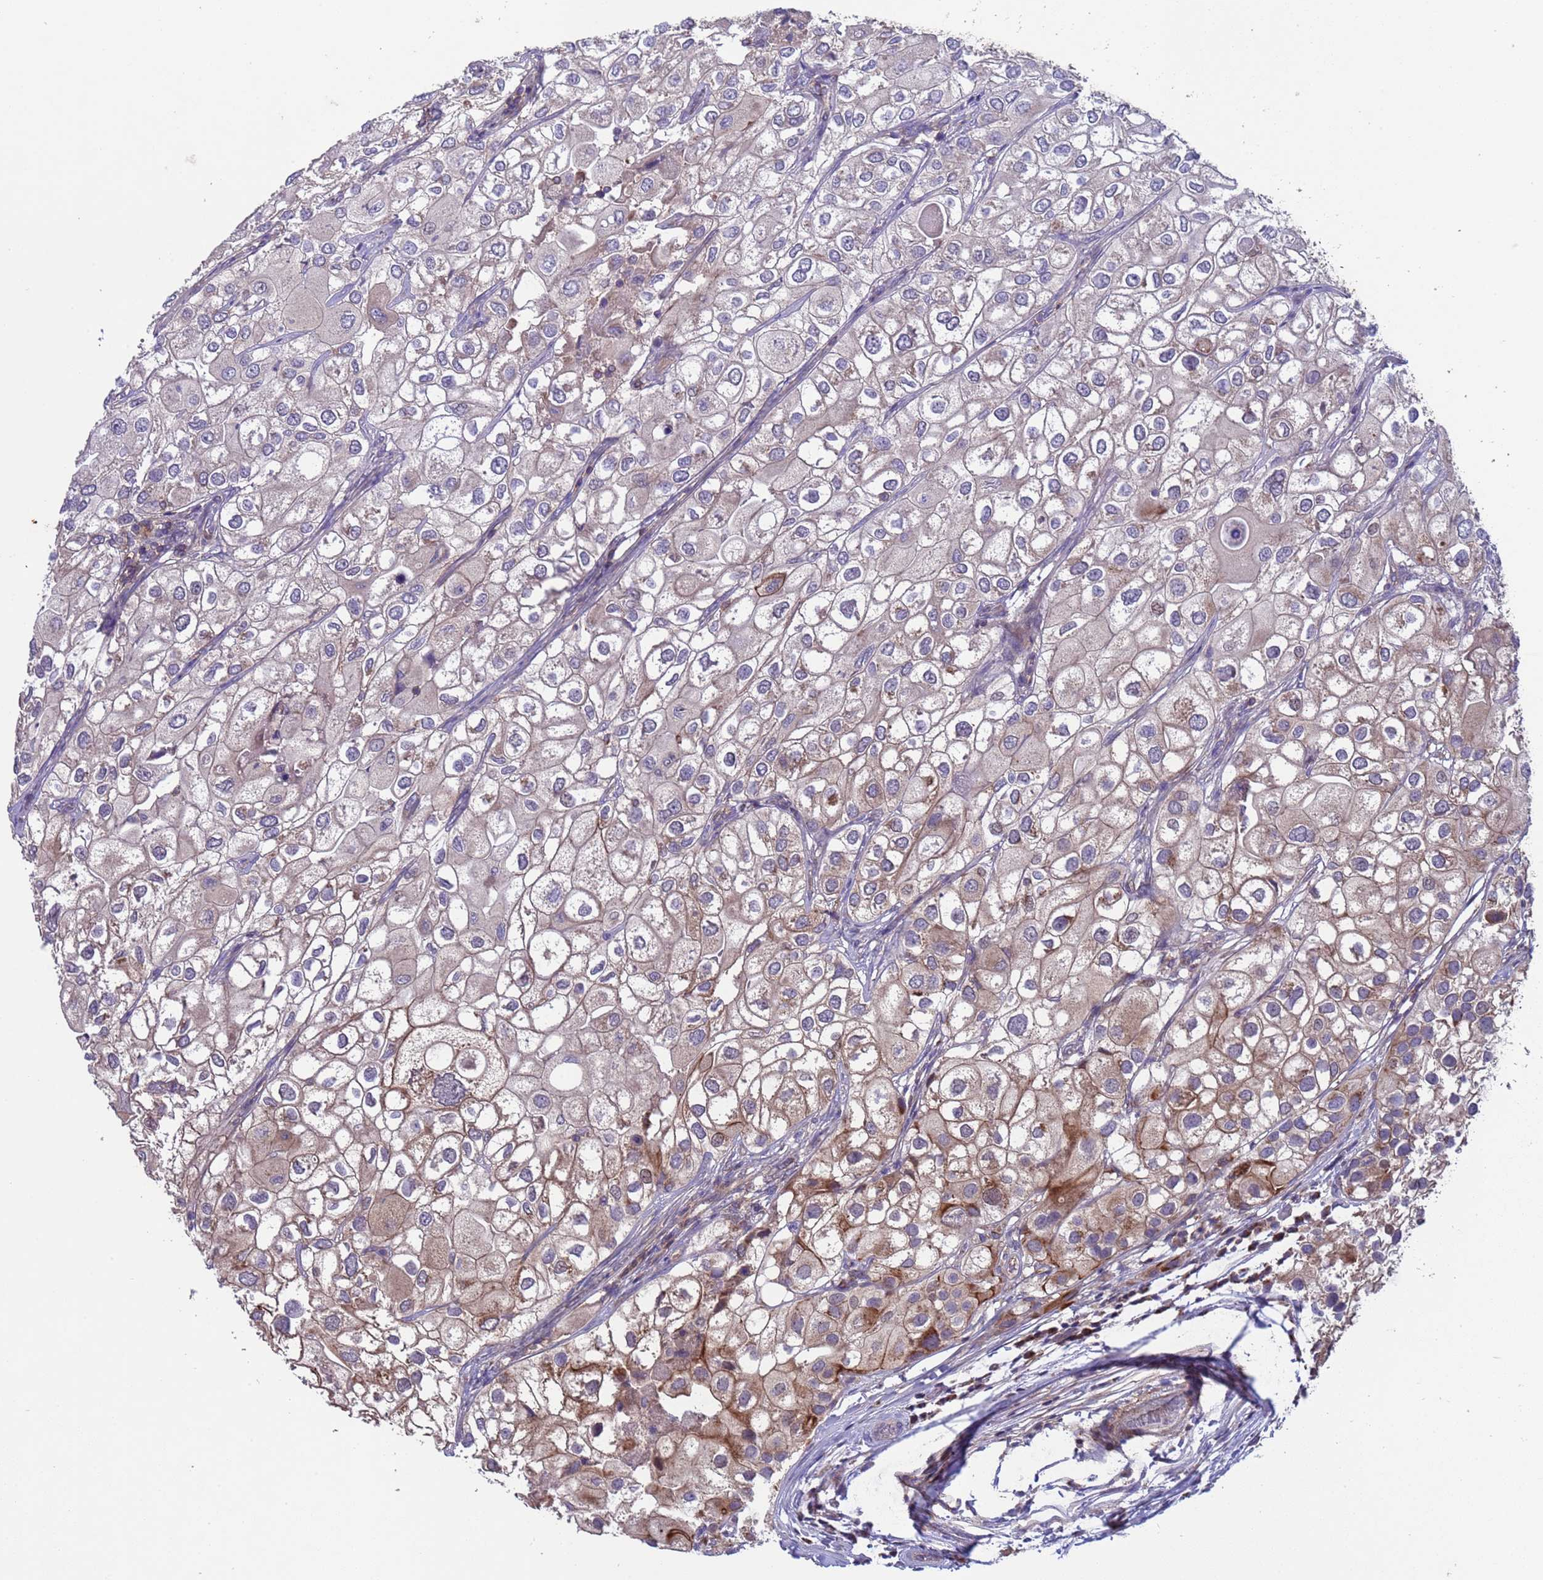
{"staining": {"intensity": "weak", "quantity": "<25%", "location": "cytoplasmic/membranous"}, "tissue": "urothelial cancer", "cell_type": "Tumor cells", "image_type": "cancer", "snomed": [{"axis": "morphology", "description": "Urothelial carcinoma, High grade"}, {"axis": "topography", "description": "Urinary bladder"}], "caption": "A micrograph of human urothelial cancer is negative for staining in tumor cells.", "gene": "ACAD8", "patient": {"sex": "male", "age": 64}}